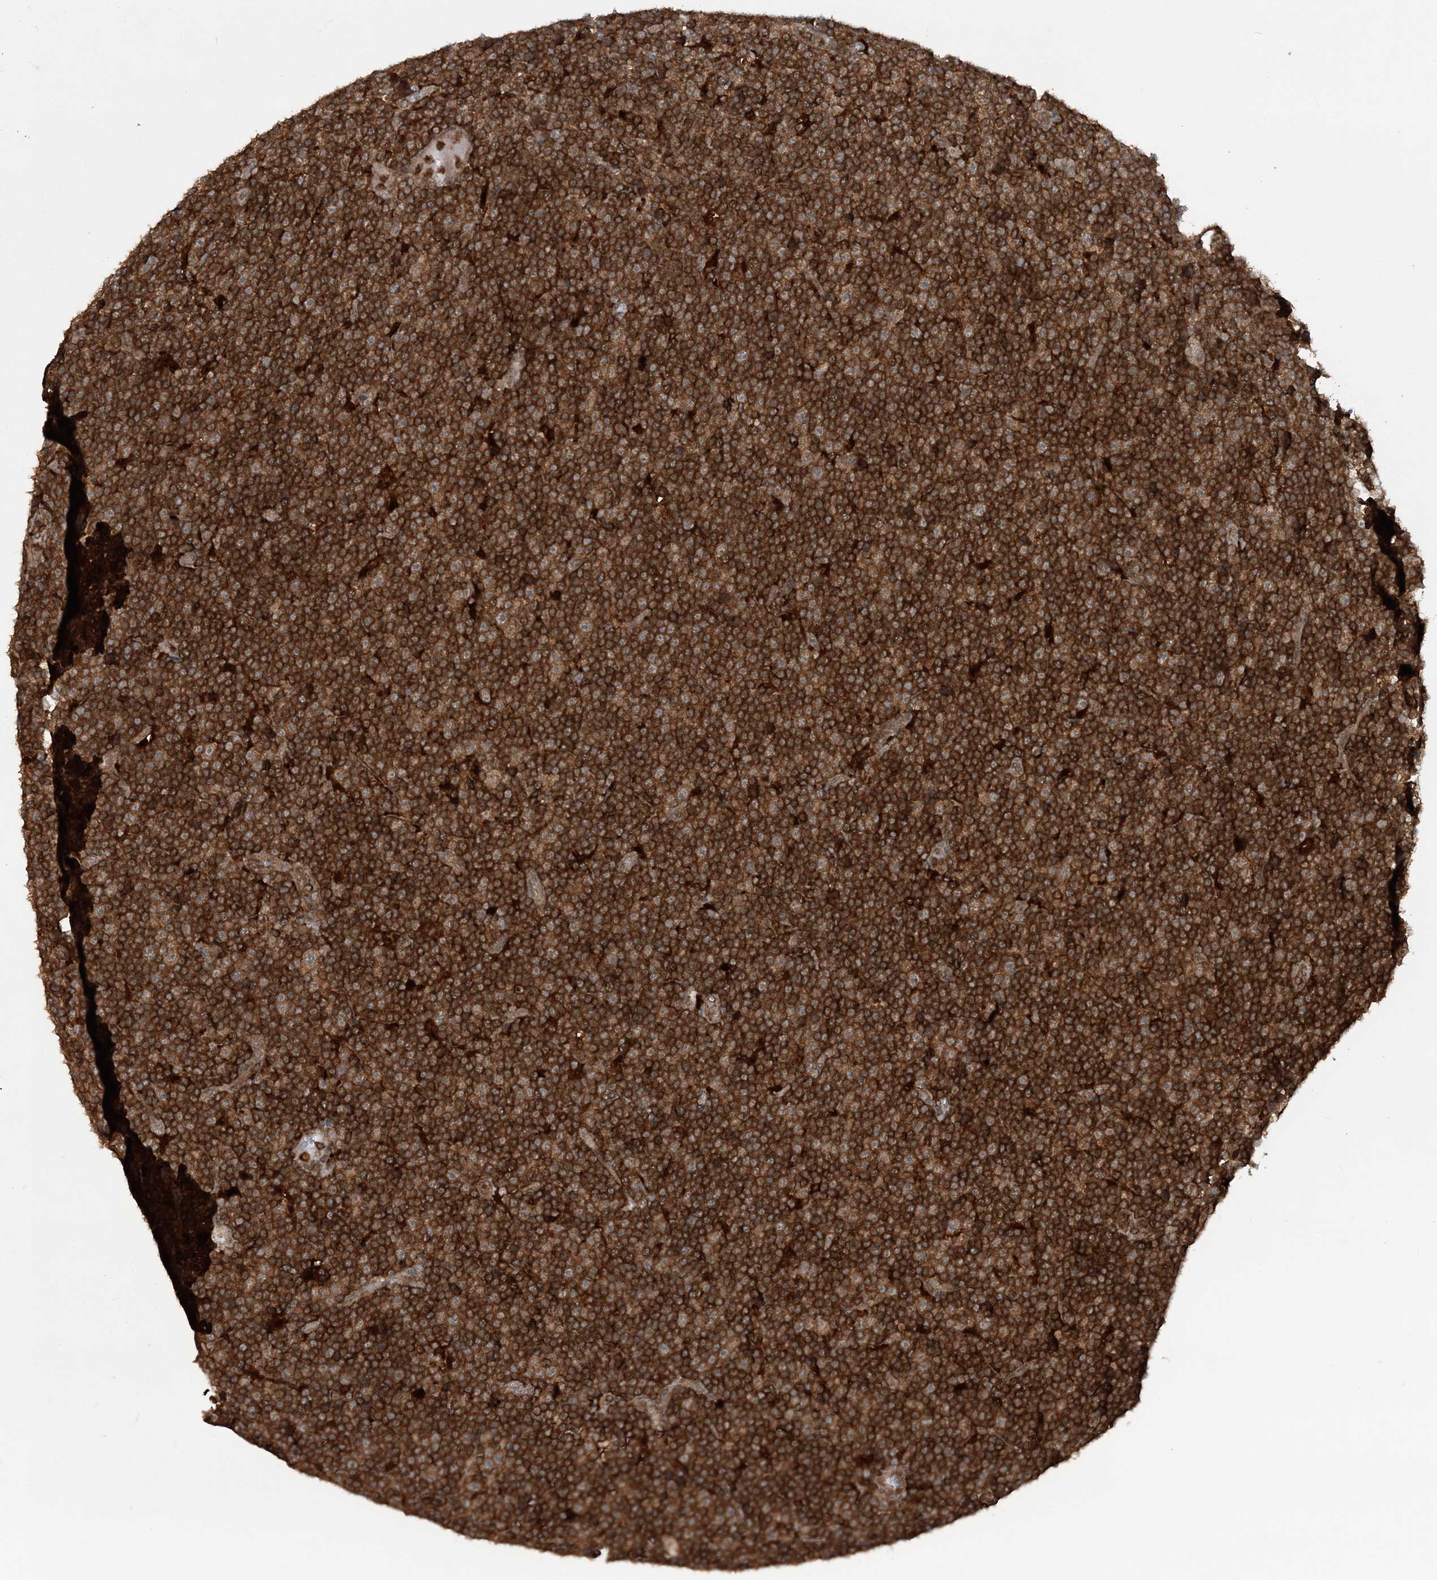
{"staining": {"intensity": "strong", "quantity": ">75%", "location": "cytoplasmic/membranous"}, "tissue": "lymphoma", "cell_type": "Tumor cells", "image_type": "cancer", "snomed": [{"axis": "morphology", "description": "Malignant lymphoma, non-Hodgkin's type, Low grade"}, {"axis": "topography", "description": "Lymph node"}], "caption": "The histopathology image displays immunohistochemical staining of malignant lymphoma, non-Hodgkin's type (low-grade). There is strong cytoplasmic/membranous staining is seen in approximately >75% of tumor cells.", "gene": "LACC1", "patient": {"sex": "female", "age": 67}}